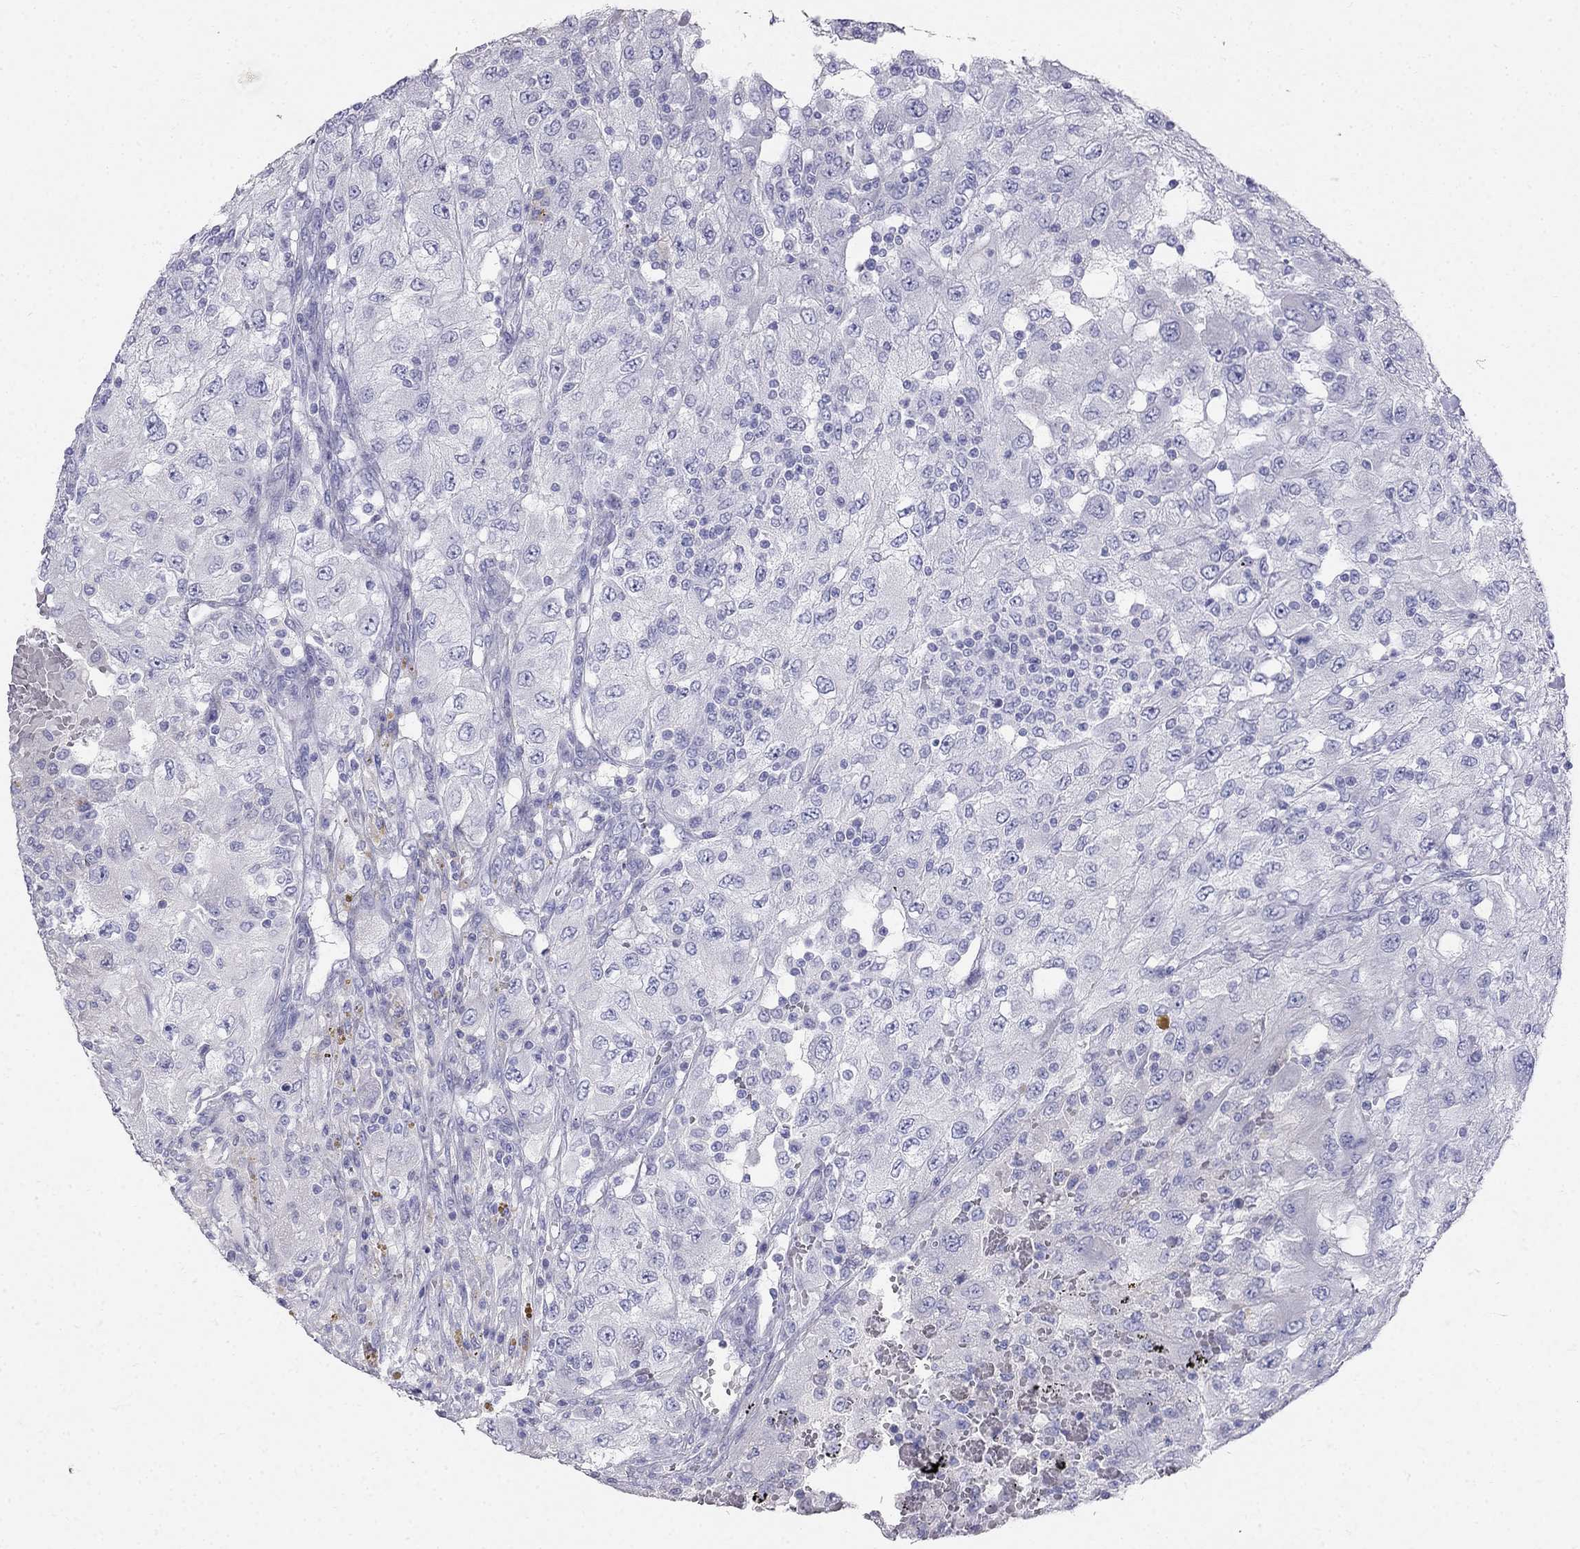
{"staining": {"intensity": "negative", "quantity": "none", "location": "none"}, "tissue": "renal cancer", "cell_type": "Tumor cells", "image_type": "cancer", "snomed": [{"axis": "morphology", "description": "Adenocarcinoma, NOS"}, {"axis": "topography", "description": "Kidney"}], "caption": "This histopathology image is of renal cancer stained with IHC to label a protein in brown with the nuclei are counter-stained blue. There is no staining in tumor cells. (DAB (3,3'-diaminobenzidine) immunohistochemistry (IHC) visualized using brightfield microscopy, high magnification).", "gene": "RFLNA", "patient": {"sex": "female", "age": 67}}